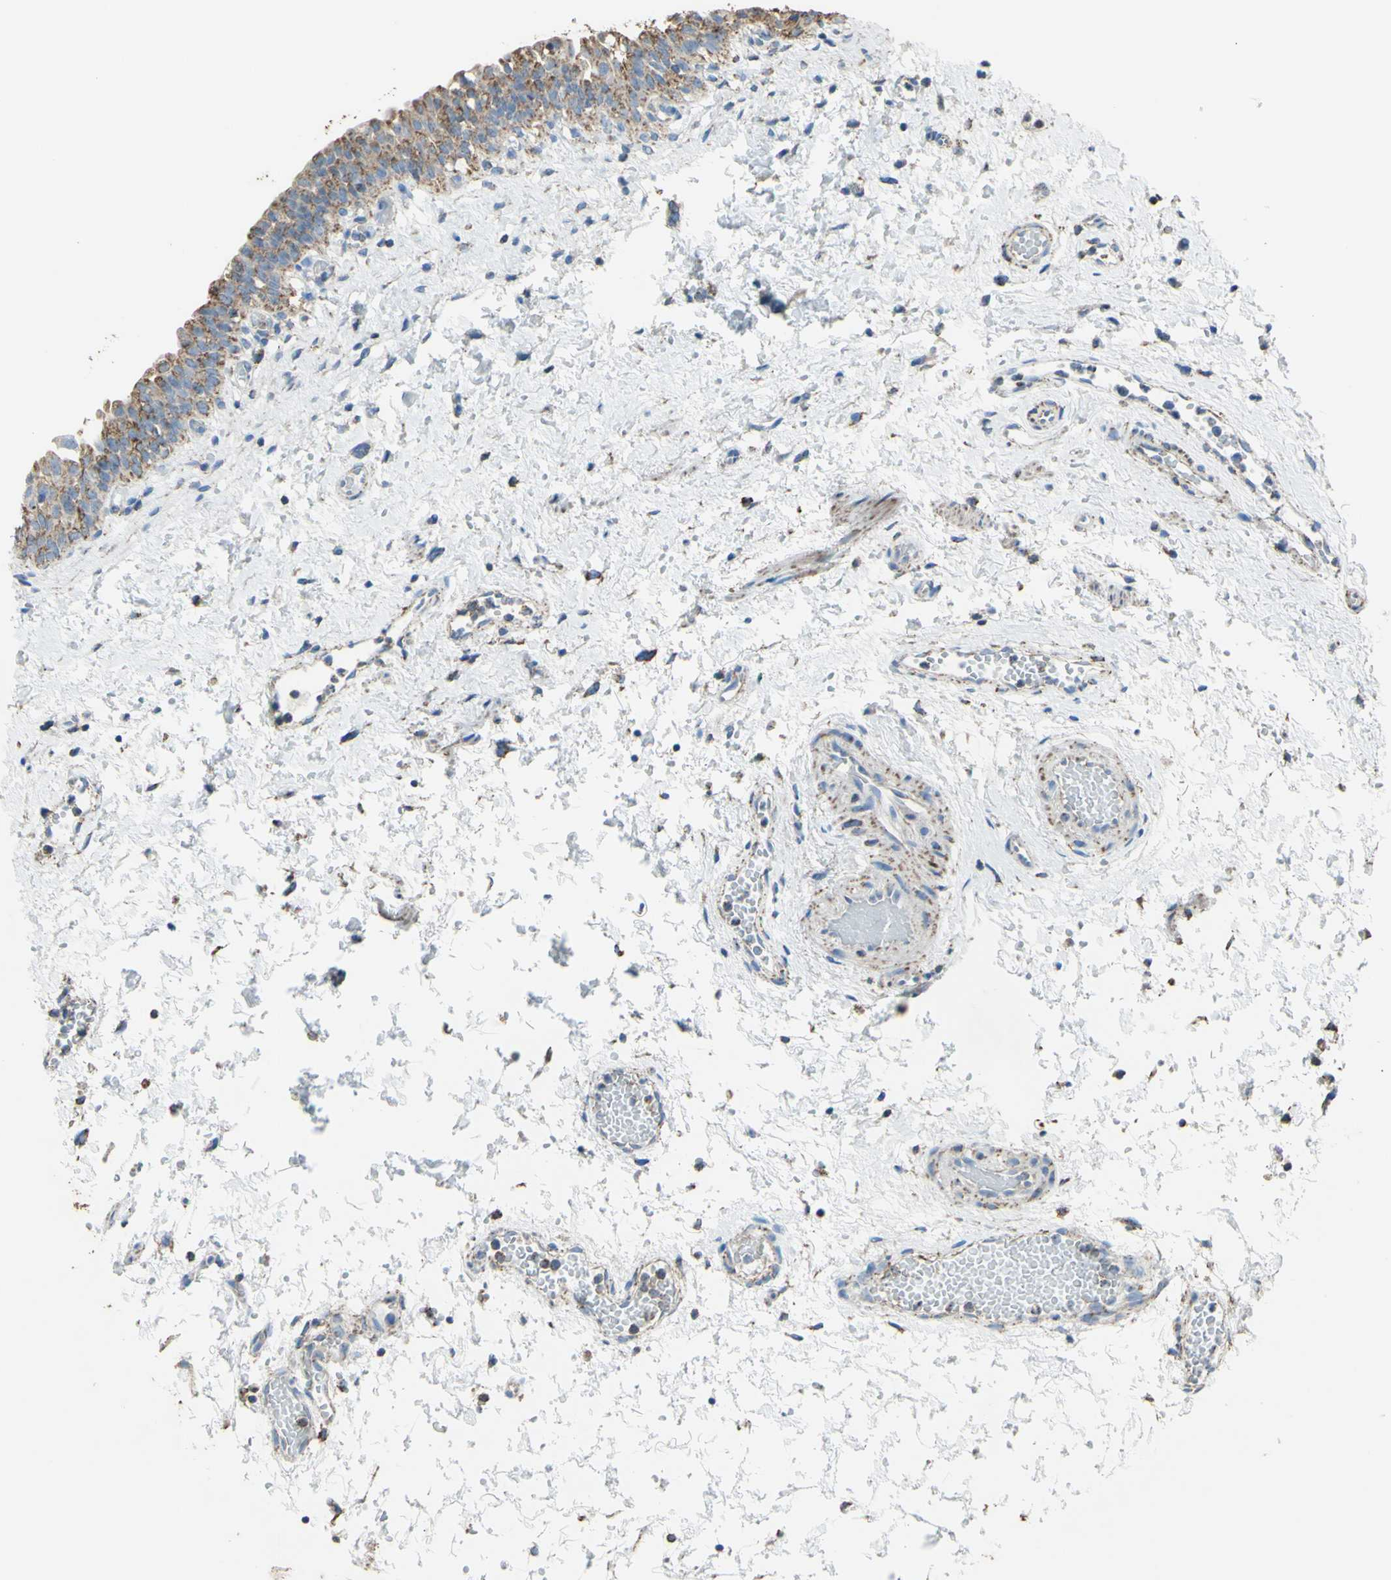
{"staining": {"intensity": "moderate", "quantity": ">75%", "location": "cytoplasmic/membranous"}, "tissue": "urinary bladder", "cell_type": "Urothelial cells", "image_type": "normal", "snomed": [{"axis": "morphology", "description": "Normal tissue, NOS"}, {"axis": "topography", "description": "Urinary bladder"}], "caption": "Human urinary bladder stained for a protein (brown) displays moderate cytoplasmic/membranous positive expression in about >75% of urothelial cells.", "gene": "CMKLR2", "patient": {"sex": "male", "age": 55}}